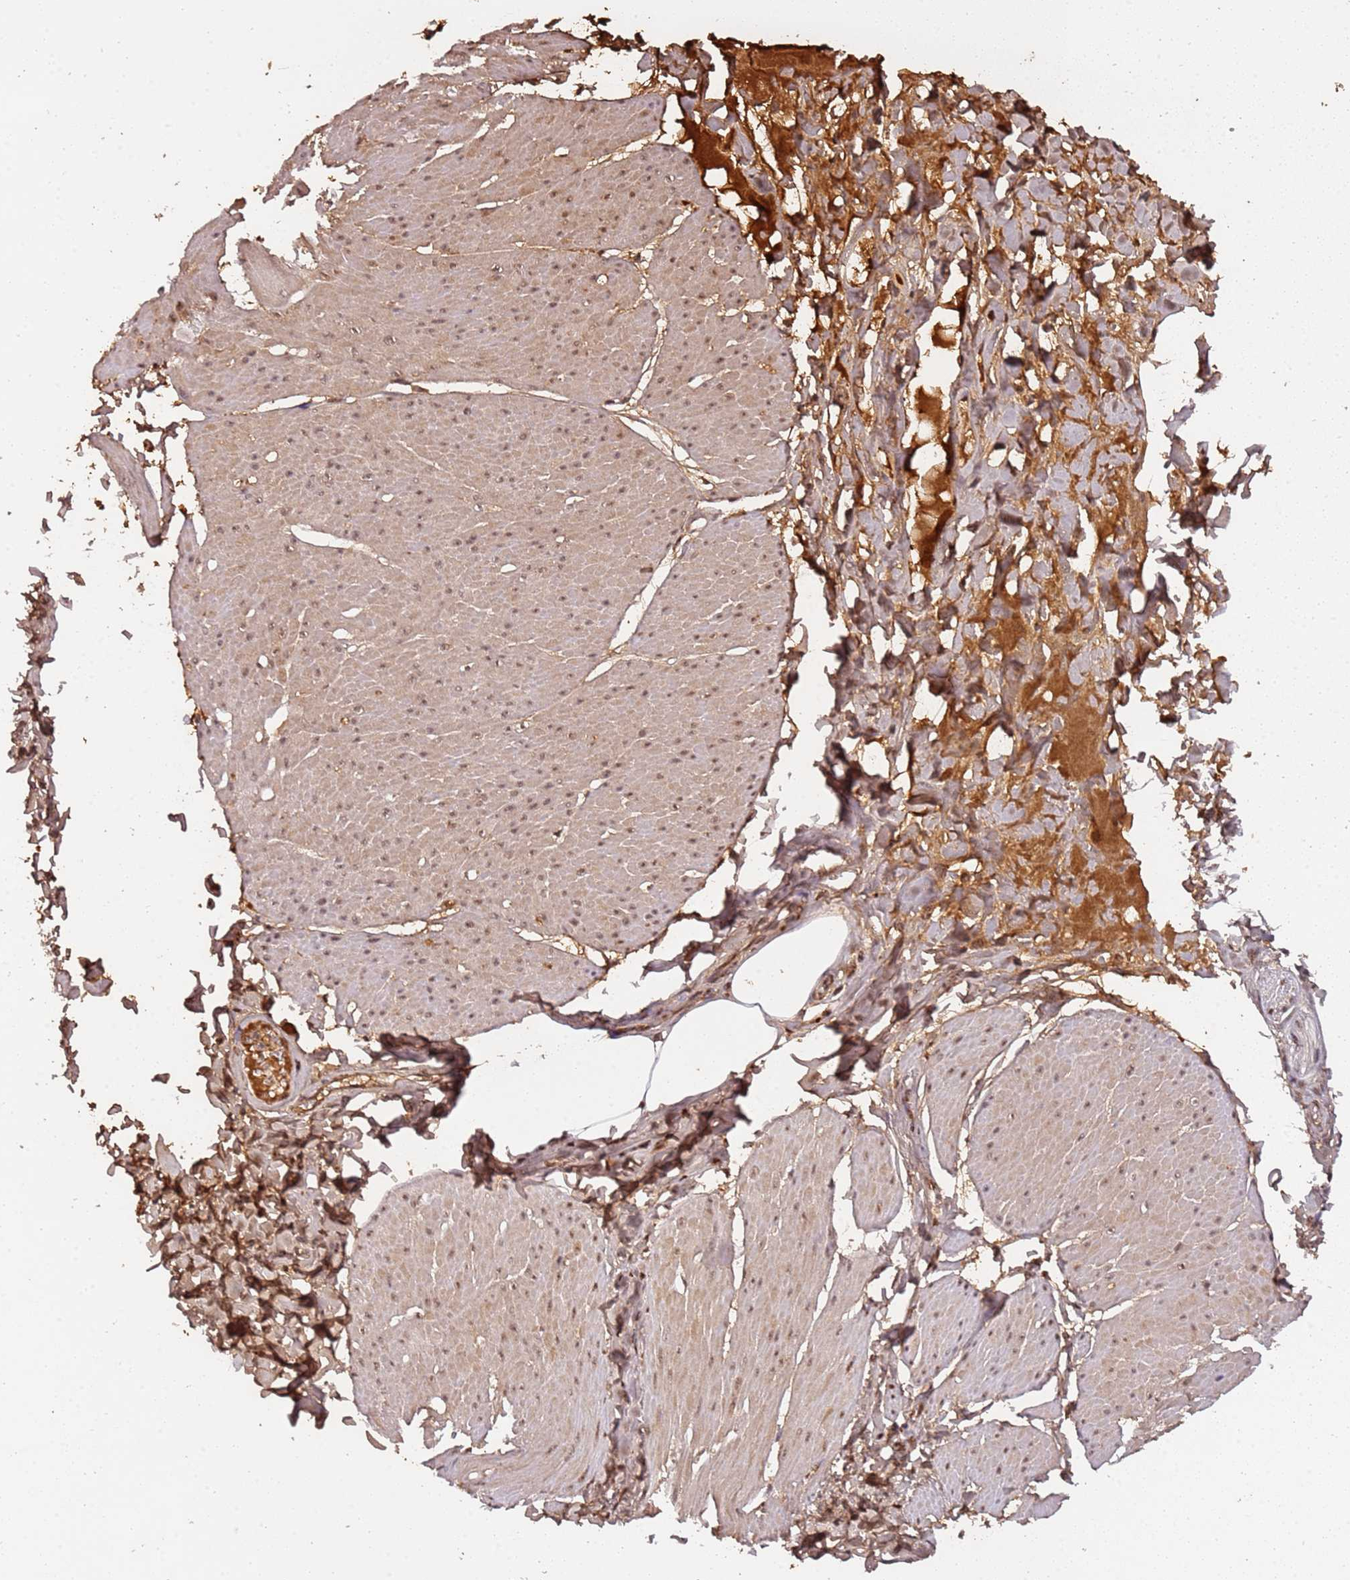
{"staining": {"intensity": "weak", "quantity": "25%-75%", "location": "cytoplasmic/membranous,nuclear"}, "tissue": "smooth muscle", "cell_type": "Smooth muscle cells", "image_type": "normal", "snomed": [{"axis": "morphology", "description": "Urothelial carcinoma, High grade"}, {"axis": "topography", "description": "Urinary bladder"}], "caption": "Smooth muscle cells exhibit low levels of weak cytoplasmic/membranous,nuclear positivity in approximately 25%-75% of cells in normal smooth muscle. (Brightfield microscopy of DAB IHC at high magnification).", "gene": "COL1A2", "patient": {"sex": "male", "age": 46}}